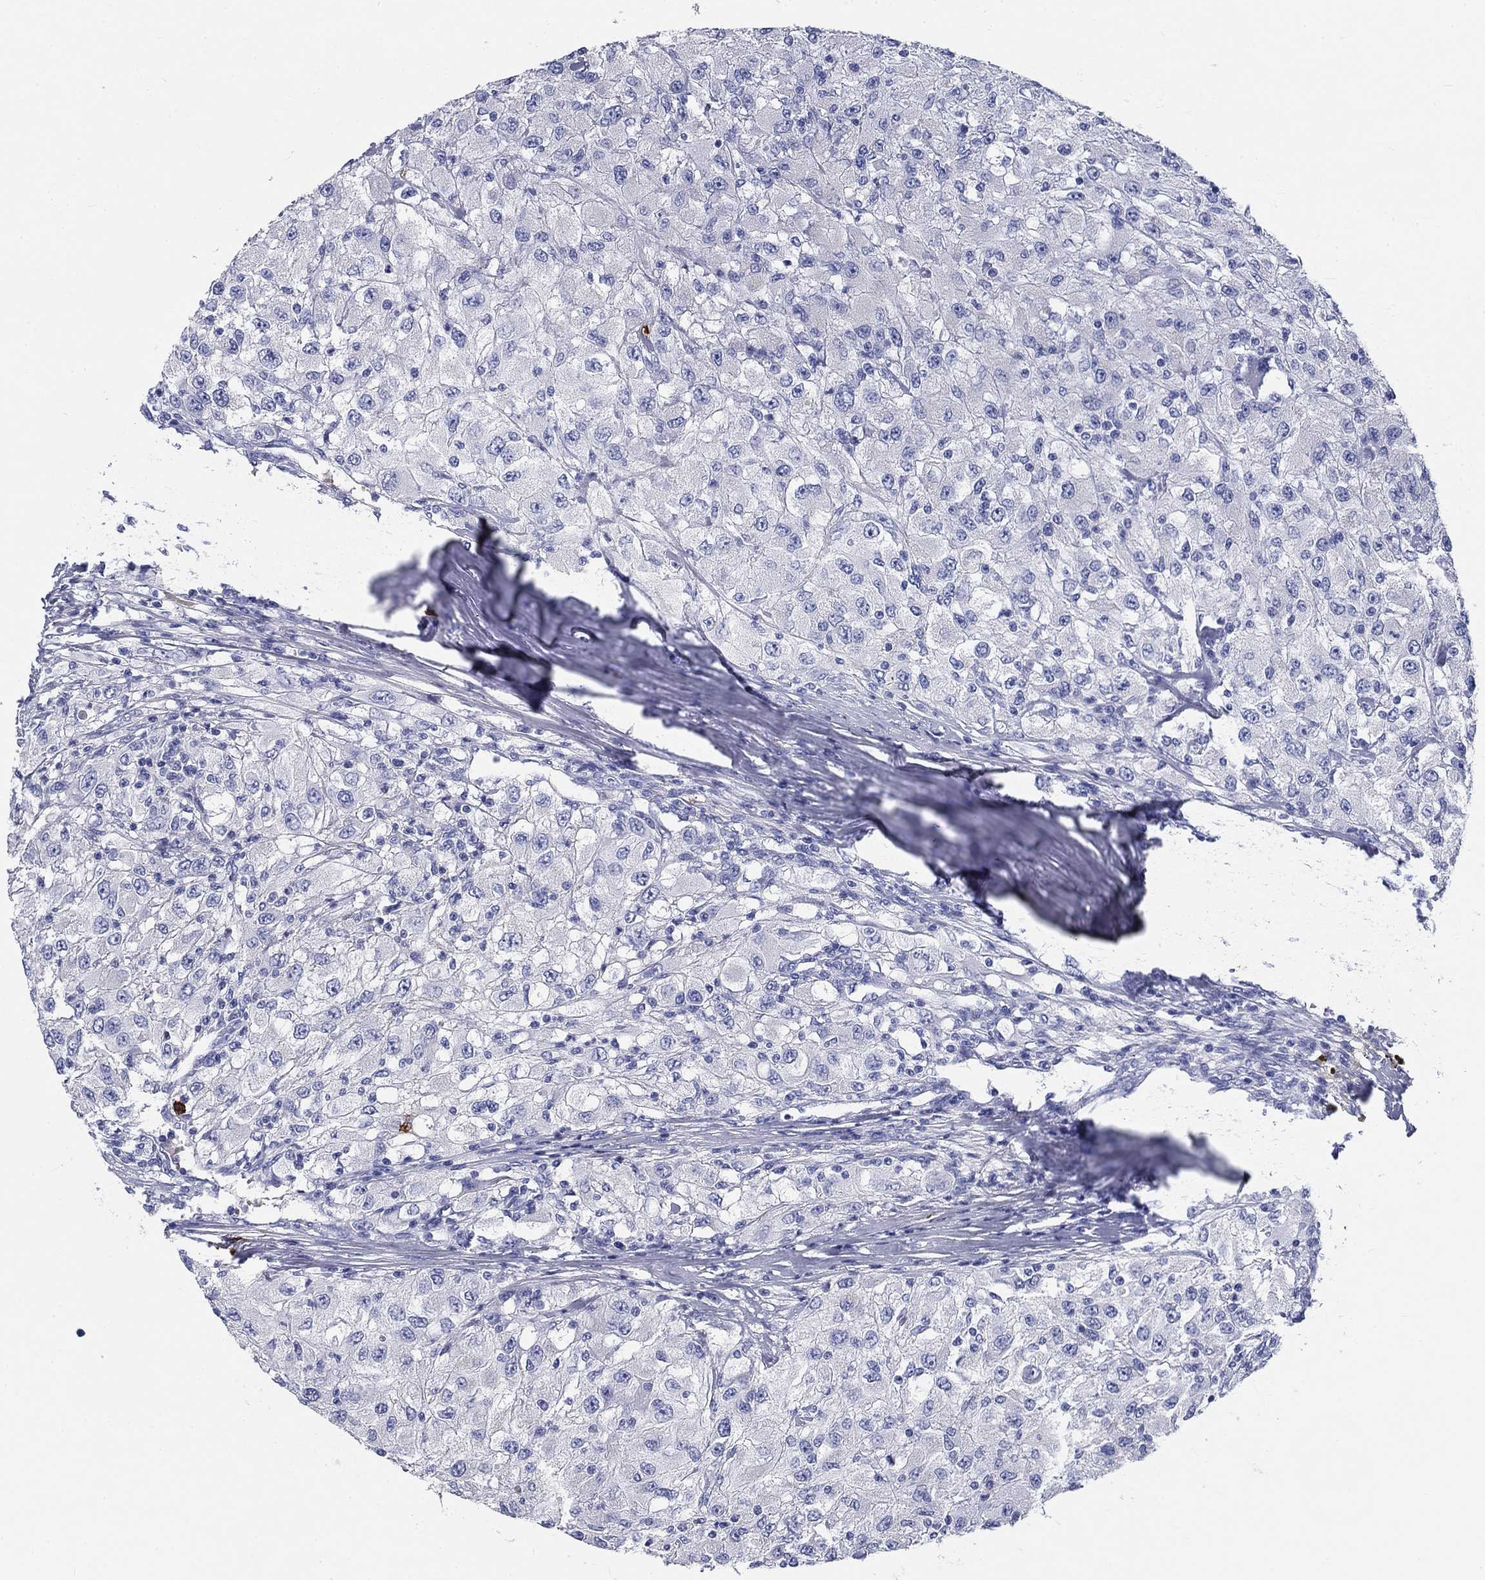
{"staining": {"intensity": "negative", "quantity": "none", "location": "none"}, "tissue": "renal cancer", "cell_type": "Tumor cells", "image_type": "cancer", "snomed": [{"axis": "morphology", "description": "Adenocarcinoma, NOS"}, {"axis": "topography", "description": "Kidney"}], "caption": "Adenocarcinoma (renal) was stained to show a protein in brown. There is no significant positivity in tumor cells.", "gene": "CD40LG", "patient": {"sex": "female", "age": 67}}